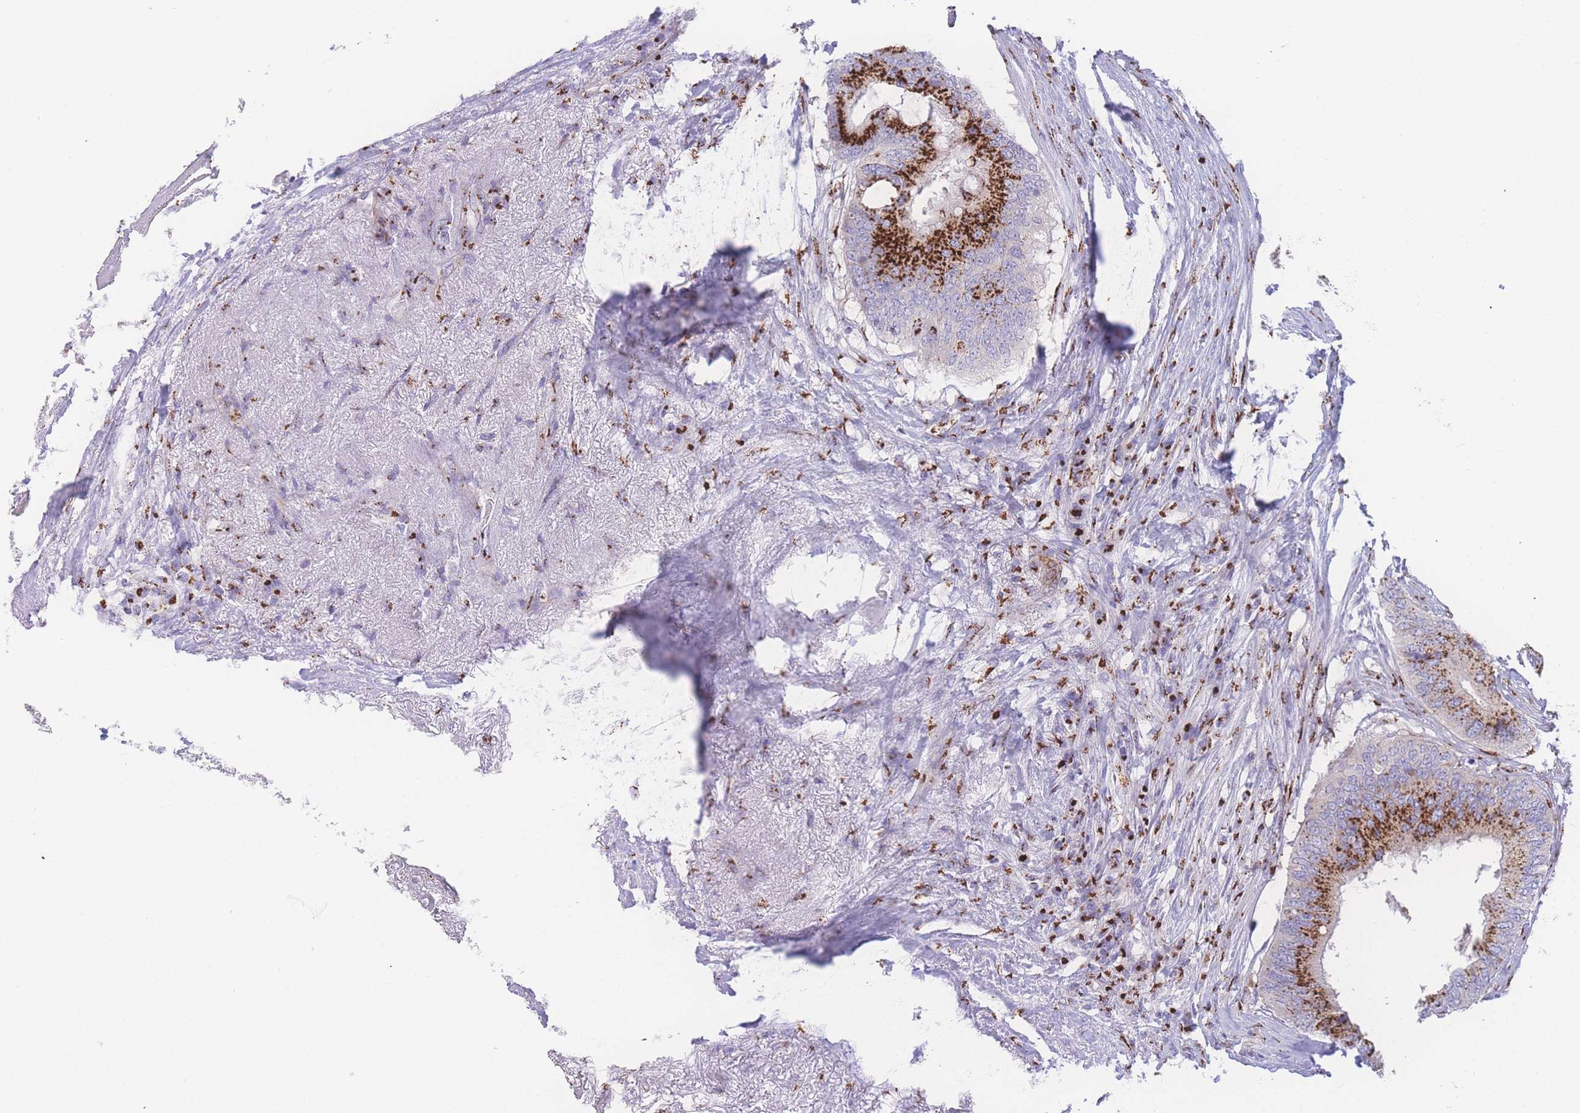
{"staining": {"intensity": "strong", "quantity": ">75%", "location": "cytoplasmic/membranous"}, "tissue": "colorectal cancer", "cell_type": "Tumor cells", "image_type": "cancer", "snomed": [{"axis": "morphology", "description": "Adenocarcinoma, NOS"}, {"axis": "topography", "description": "Colon"}], "caption": "Immunohistochemical staining of human colorectal cancer reveals high levels of strong cytoplasmic/membranous staining in approximately >75% of tumor cells.", "gene": "GOLM2", "patient": {"sex": "male", "age": 71}}